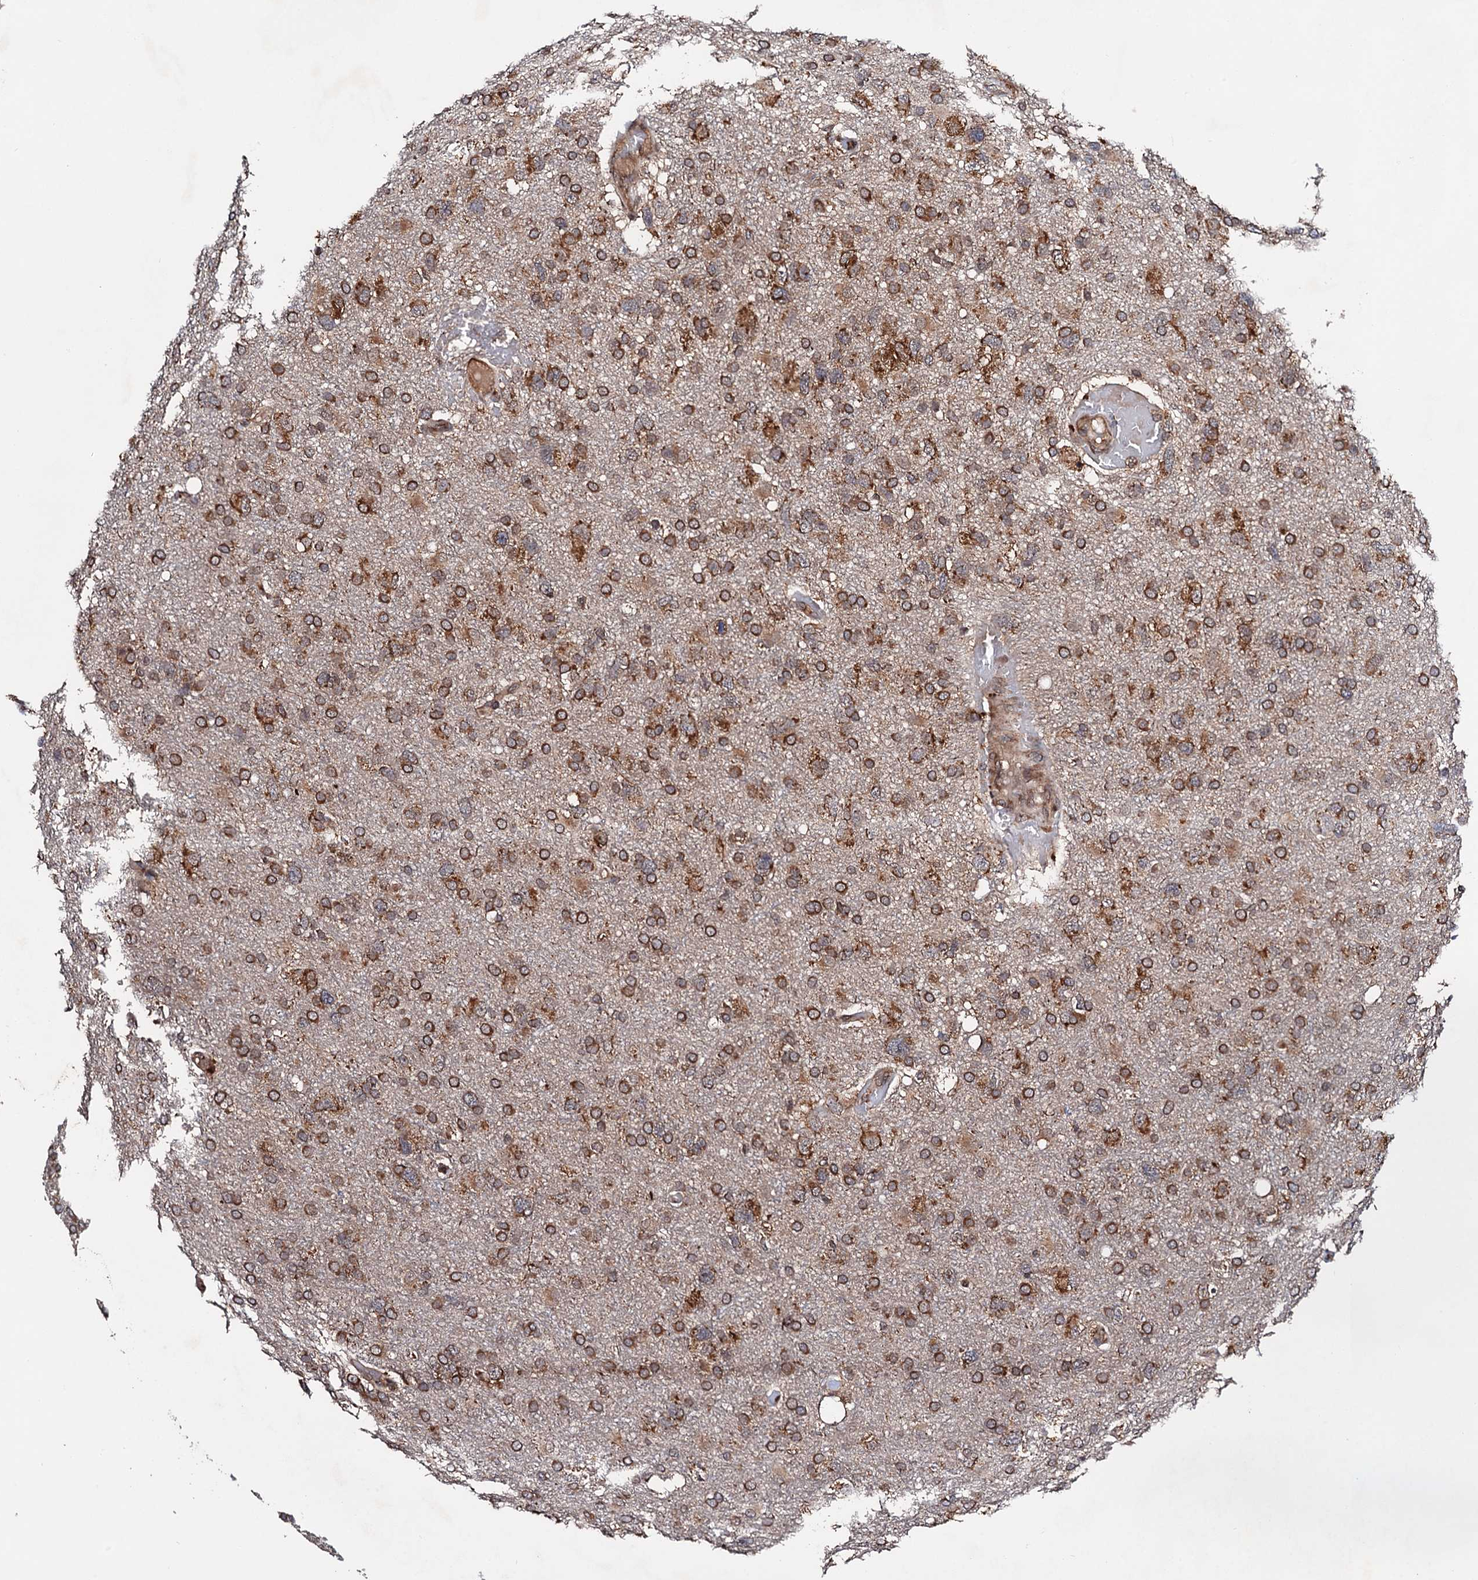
{"staining": {"intensity": "strong", "quantity": ">75%", "location": "cytoplasmic/membranous"}, "tissue": "glioma", "cell_type": "Tumor cells", "image_type": "cancer", "snomed": [{"axis": "morphology", "description": "Glioma, malignant, High grade"}, {"axis": "topography", "description": "Brain"}], "caption": "Tumor cells display high levels of strong cytoplasmic/membranous staining in about >75% of cells in human malignant high-grade glioma.", "gene": "NAA16", "patient": {"sex": "male", "age": 61}}